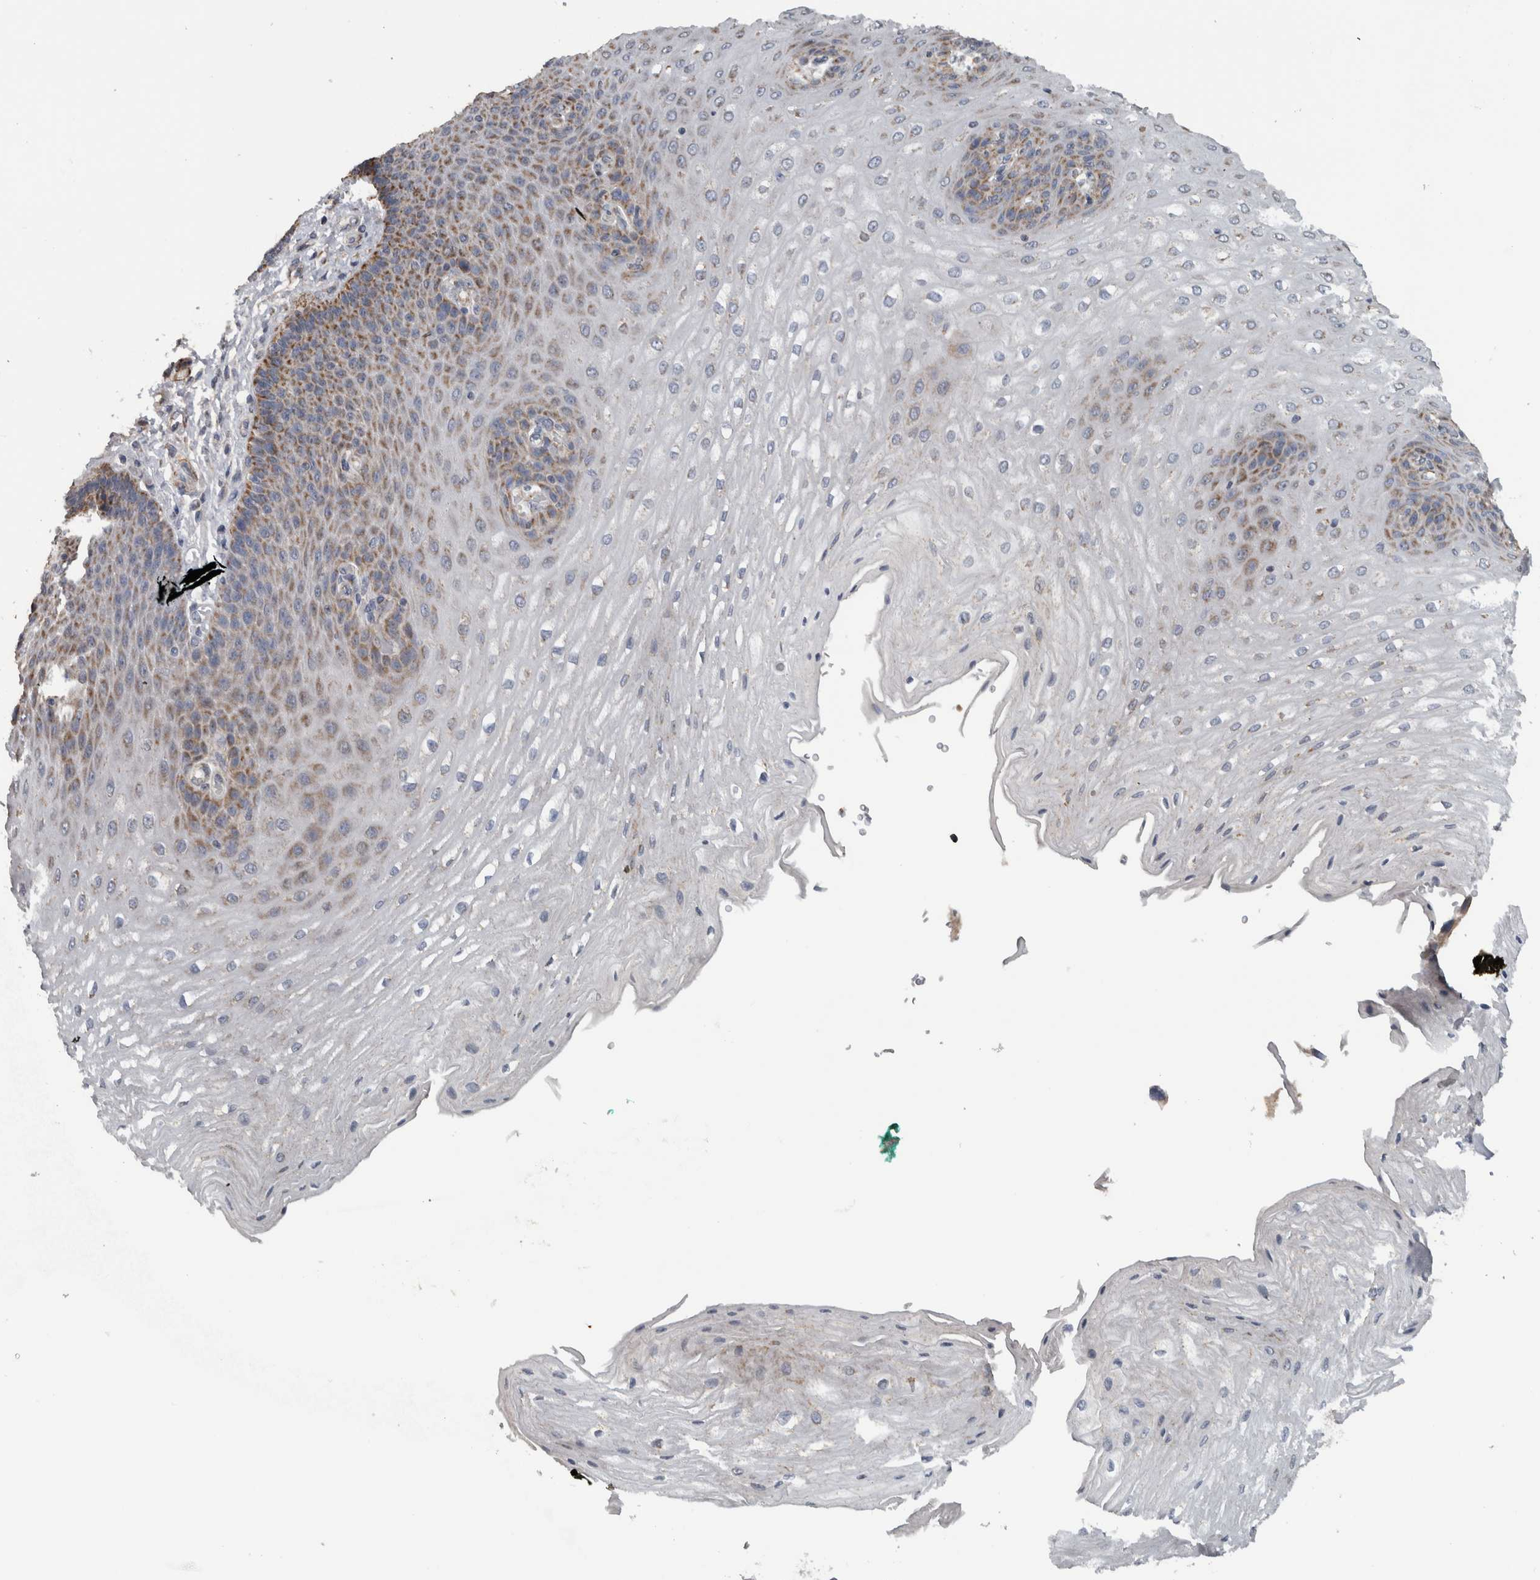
{"staining": {"intensity": "moderate", "quantity": ">75%", "location": "cytoplasmic/membranous"}, "tissue": "esophagus", "cell_type": "Squamous epithelial cells", "image_type": "normal", "snomed": [{"axis": "morphology", "description": "Normal tissue, NOS"}, {"axis": "topography", "description": "Esophagus"}], "caption": "Normal esophagus reveals moderate cytoplasmic/membranous expression in approximately >75% of squamous epithelial cells.", "gene": "ARMC1", "patient": {"sex": "male", "age": 54}}